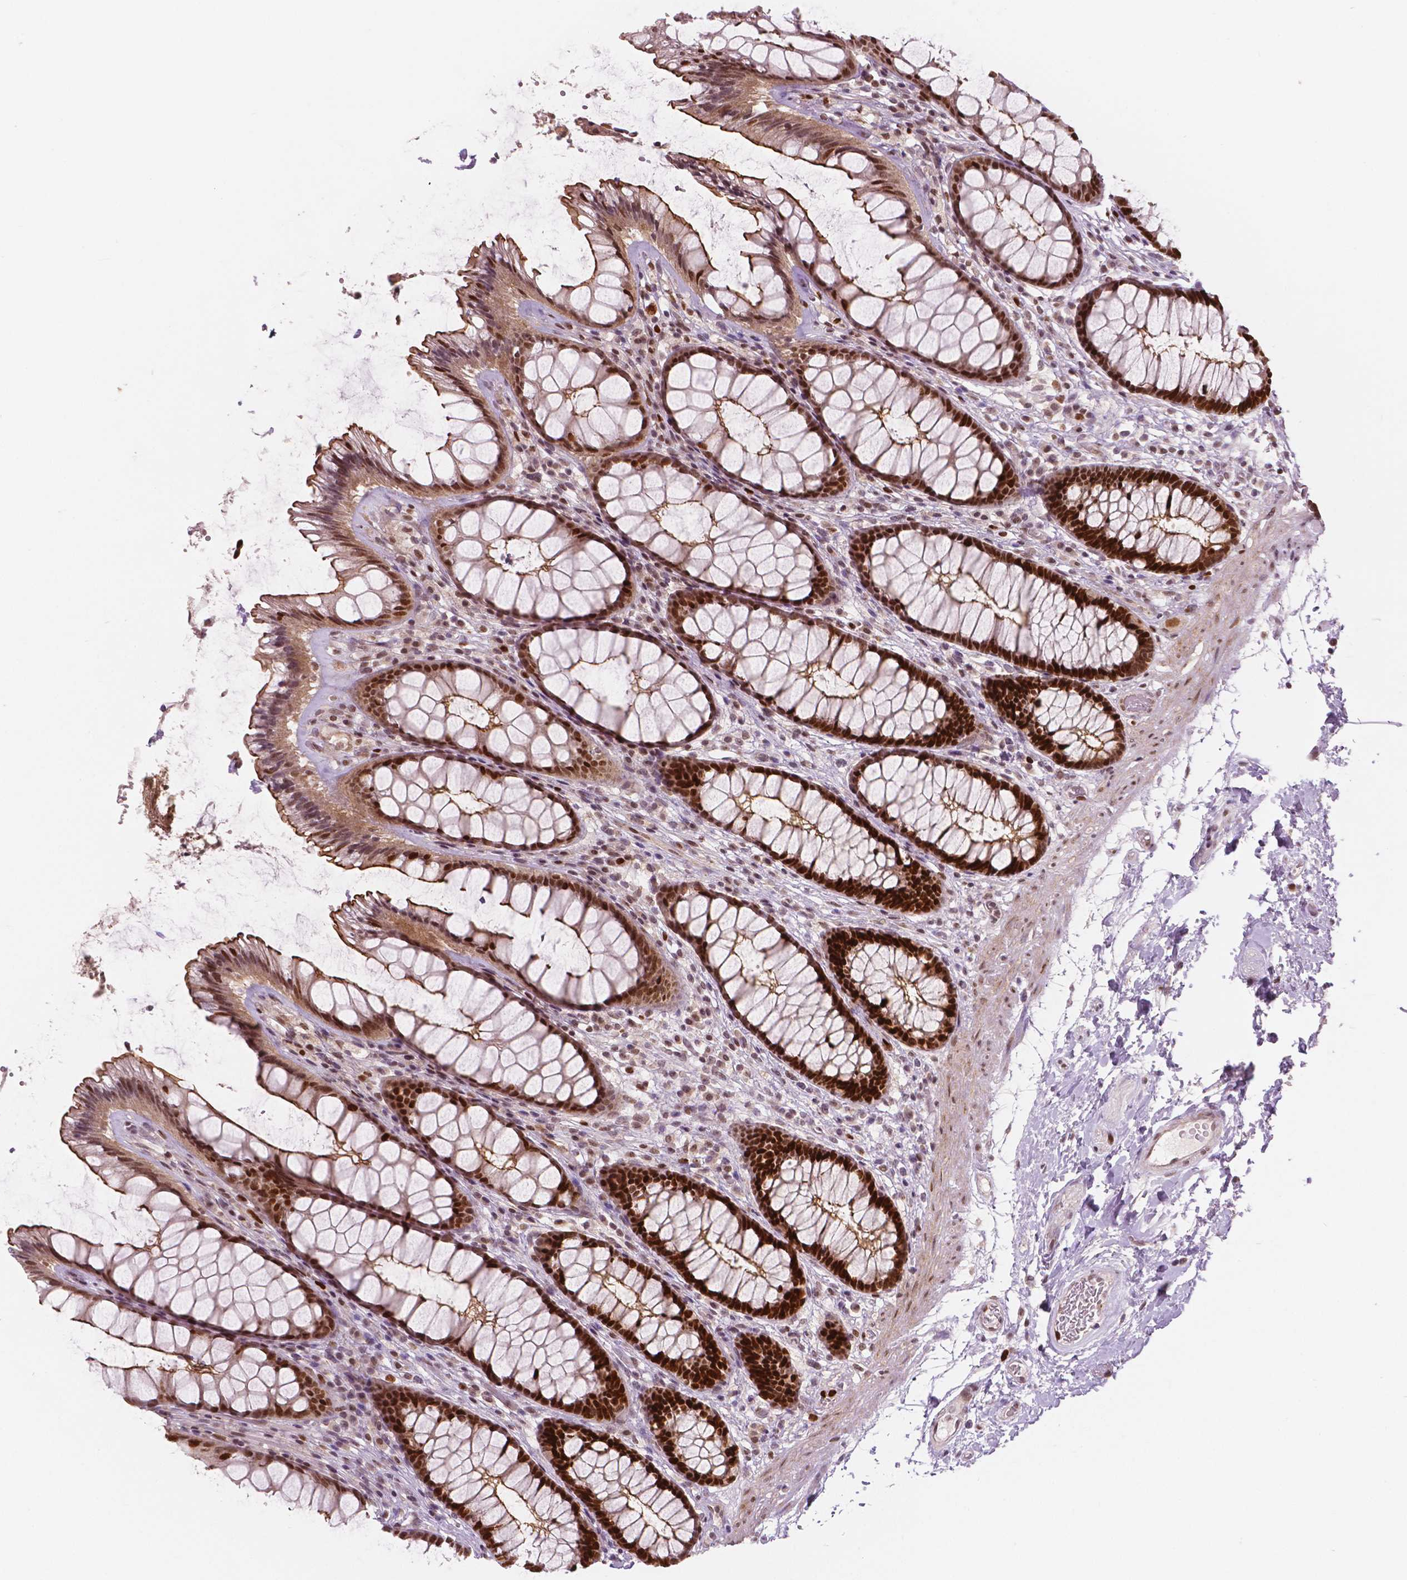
{"staining": {"intensity": "strong", "quantity": ">75%", "location": "cytoplasmic/membranous,nuclear"}, "tissue": "rectum", "cell_type": "Glandular cells", "image_type": "normal", "snomed": [{"axis": "morphology", "description": "Normal tissue, NOS"}, {"axis": "topography", "description": "Rectum"}], "caption": "Protein staining by IHC shows strong cytoplasmic/membranous,nuclear staining in about >75% of glandular cells in normal rectum. Ihc stains the protein in brown and the nuclei are stained blue.", "gene": "NSD2", "patient": {"sex": "male", "age": 72}}